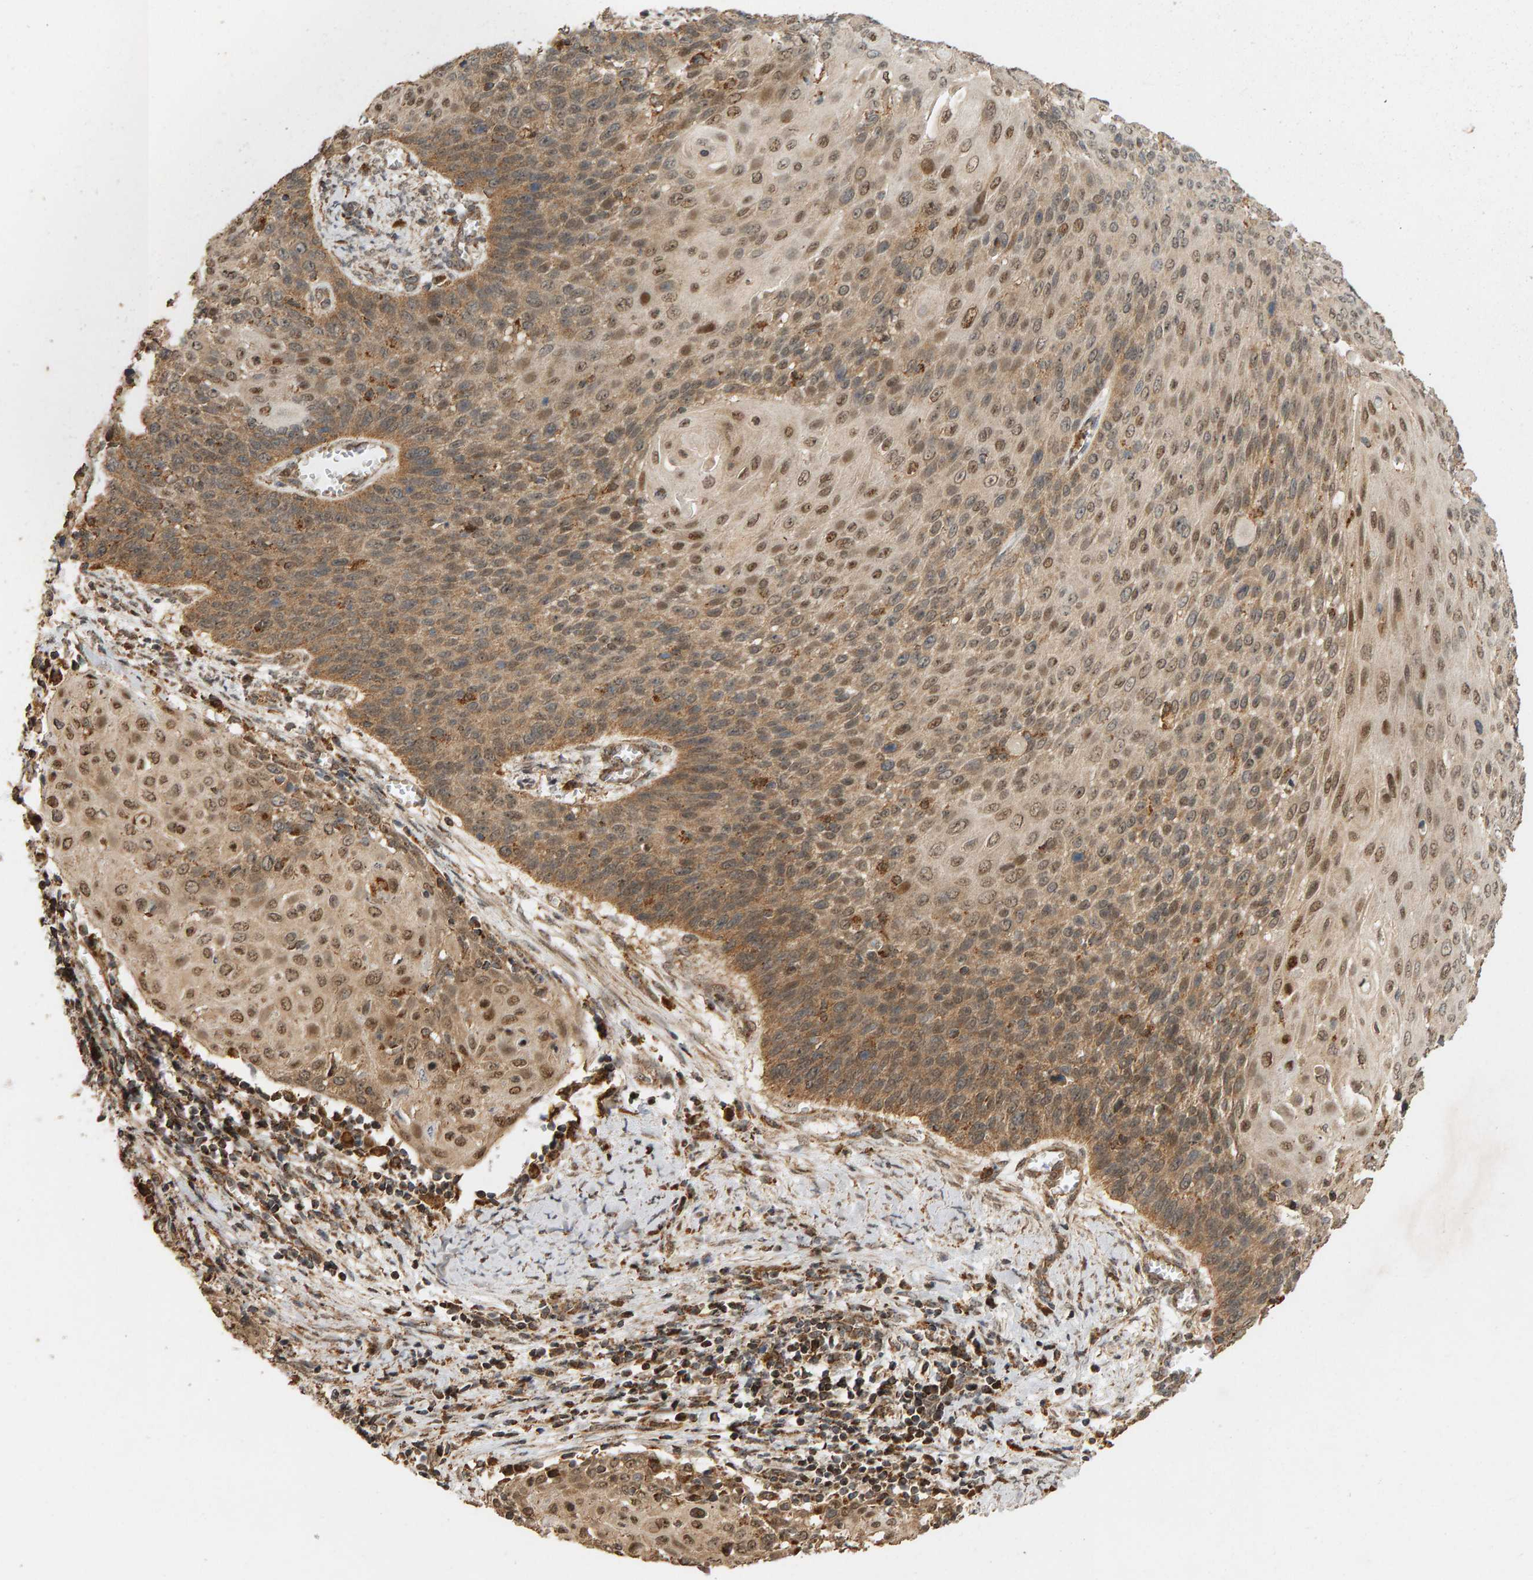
{"staining": {"intensity": "moderate", "quantity": ">75%", "location": "cytoplasmic/membranous,nuclear"}, "tissue": "cervical cancer", "cell_type": "Tumor cells", "image_type": "cancer", "snomed": [{"axis": "morphology", "description": "Squamous cell carcinoma, NOS"}, {"axis": "topography", "description": "Cervix"}], "caption": "This histopathology image exhibits IHC staining of cervical cancer (squamous cell carcinoma), with medium moderate cytoplasmic/membranous and nuclear expression in about >75% of tumor cells.", "gene": "GSTK1", "patient": {"sex": "female", "age": 39}}